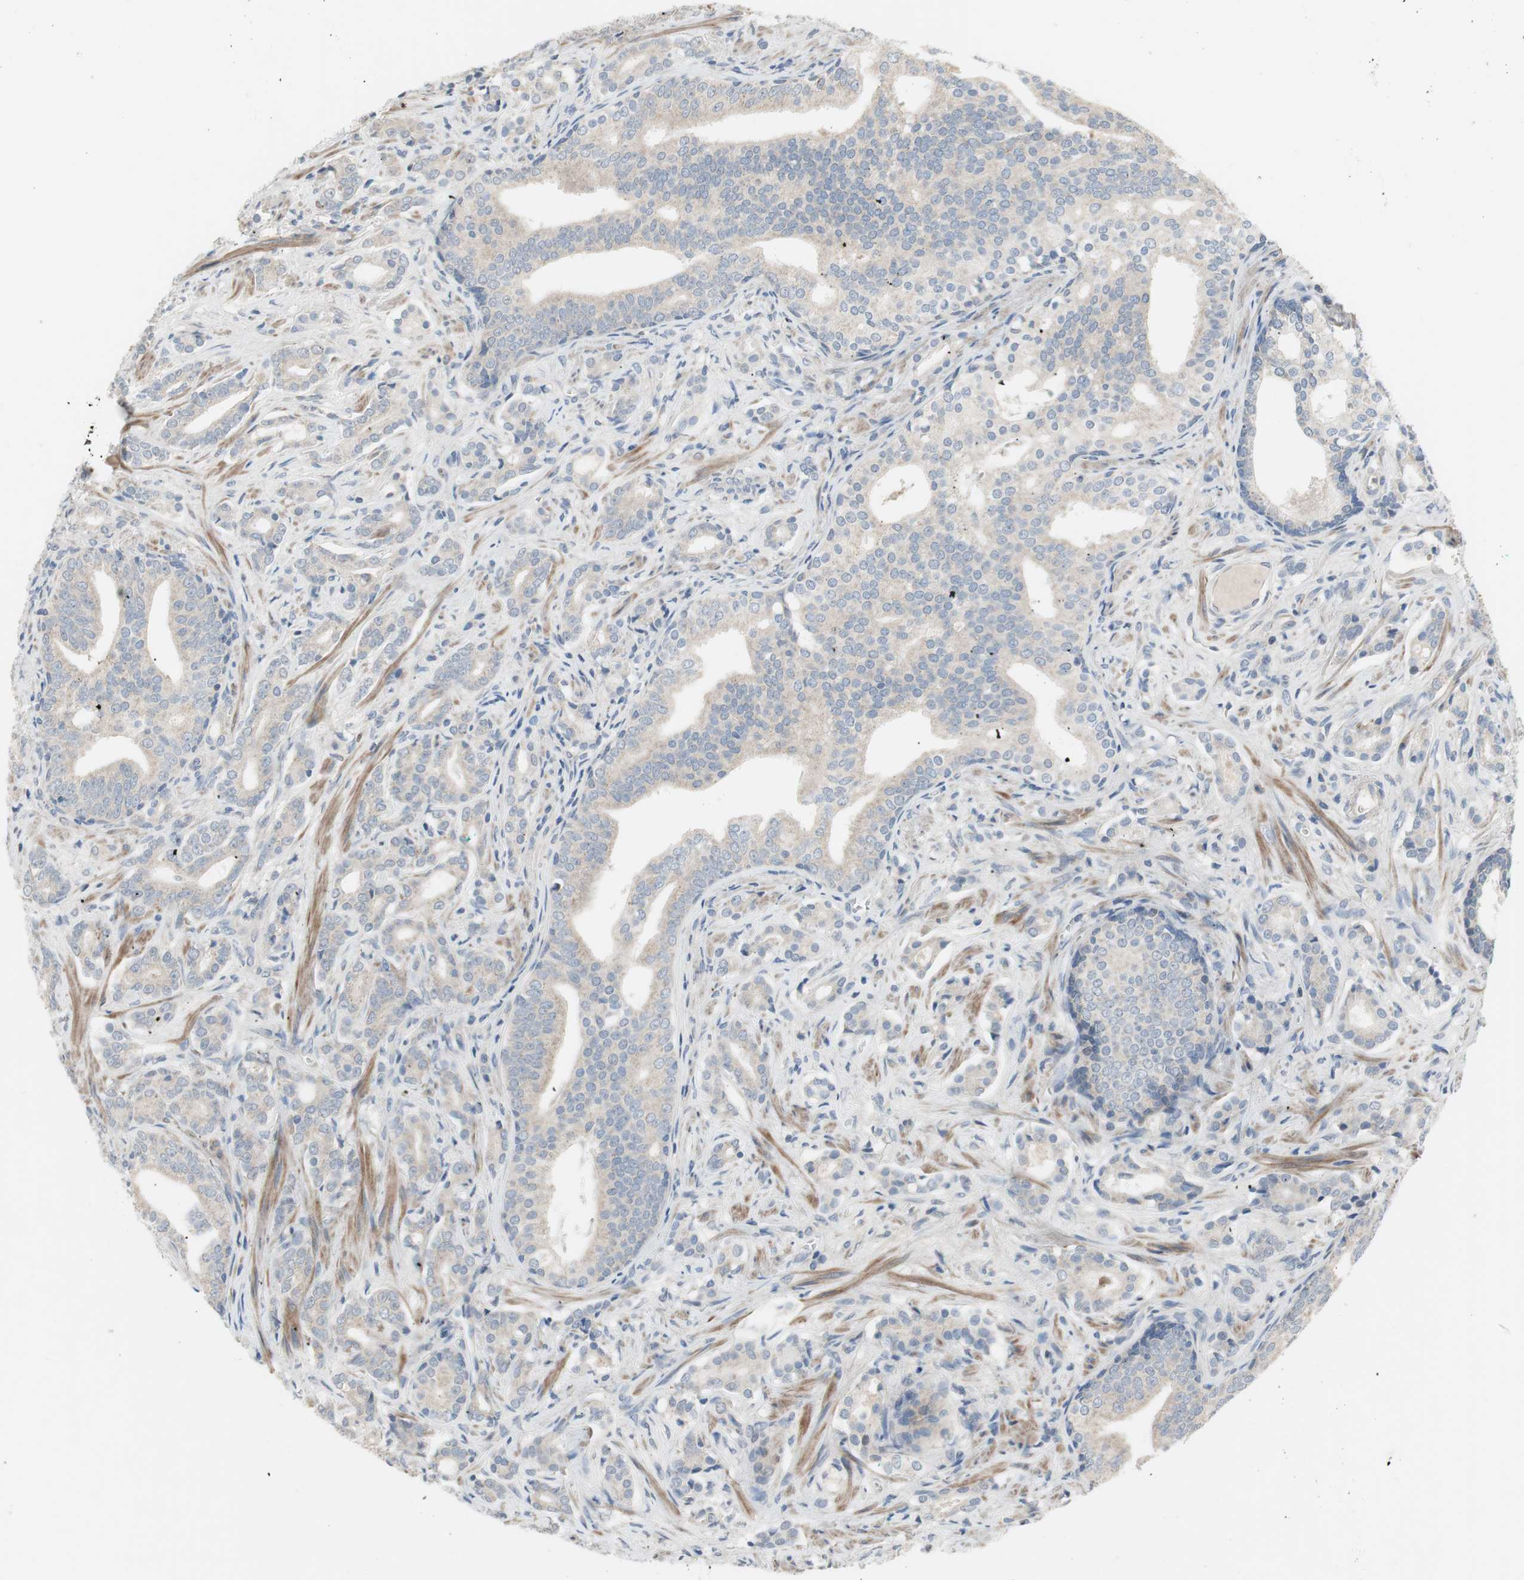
{"staining": {"intensity": "negative", "quantity": "none", "location": "none"}, "tissue": "prostate cancer", "cell_type": "Tumor cells", "image_type": "cancer", "snomed": [{"axis": "morphology", "description": "Adenocarcinoma, Low grade"}, {"axis": "topography", "description": "Prostate"}], "caption": "The IHC photomicrograph has no significant expression in tumor cells of prostate cancer tissue.", "gene": "TACR3", "patient": {"sex": "male", "age": 58}}